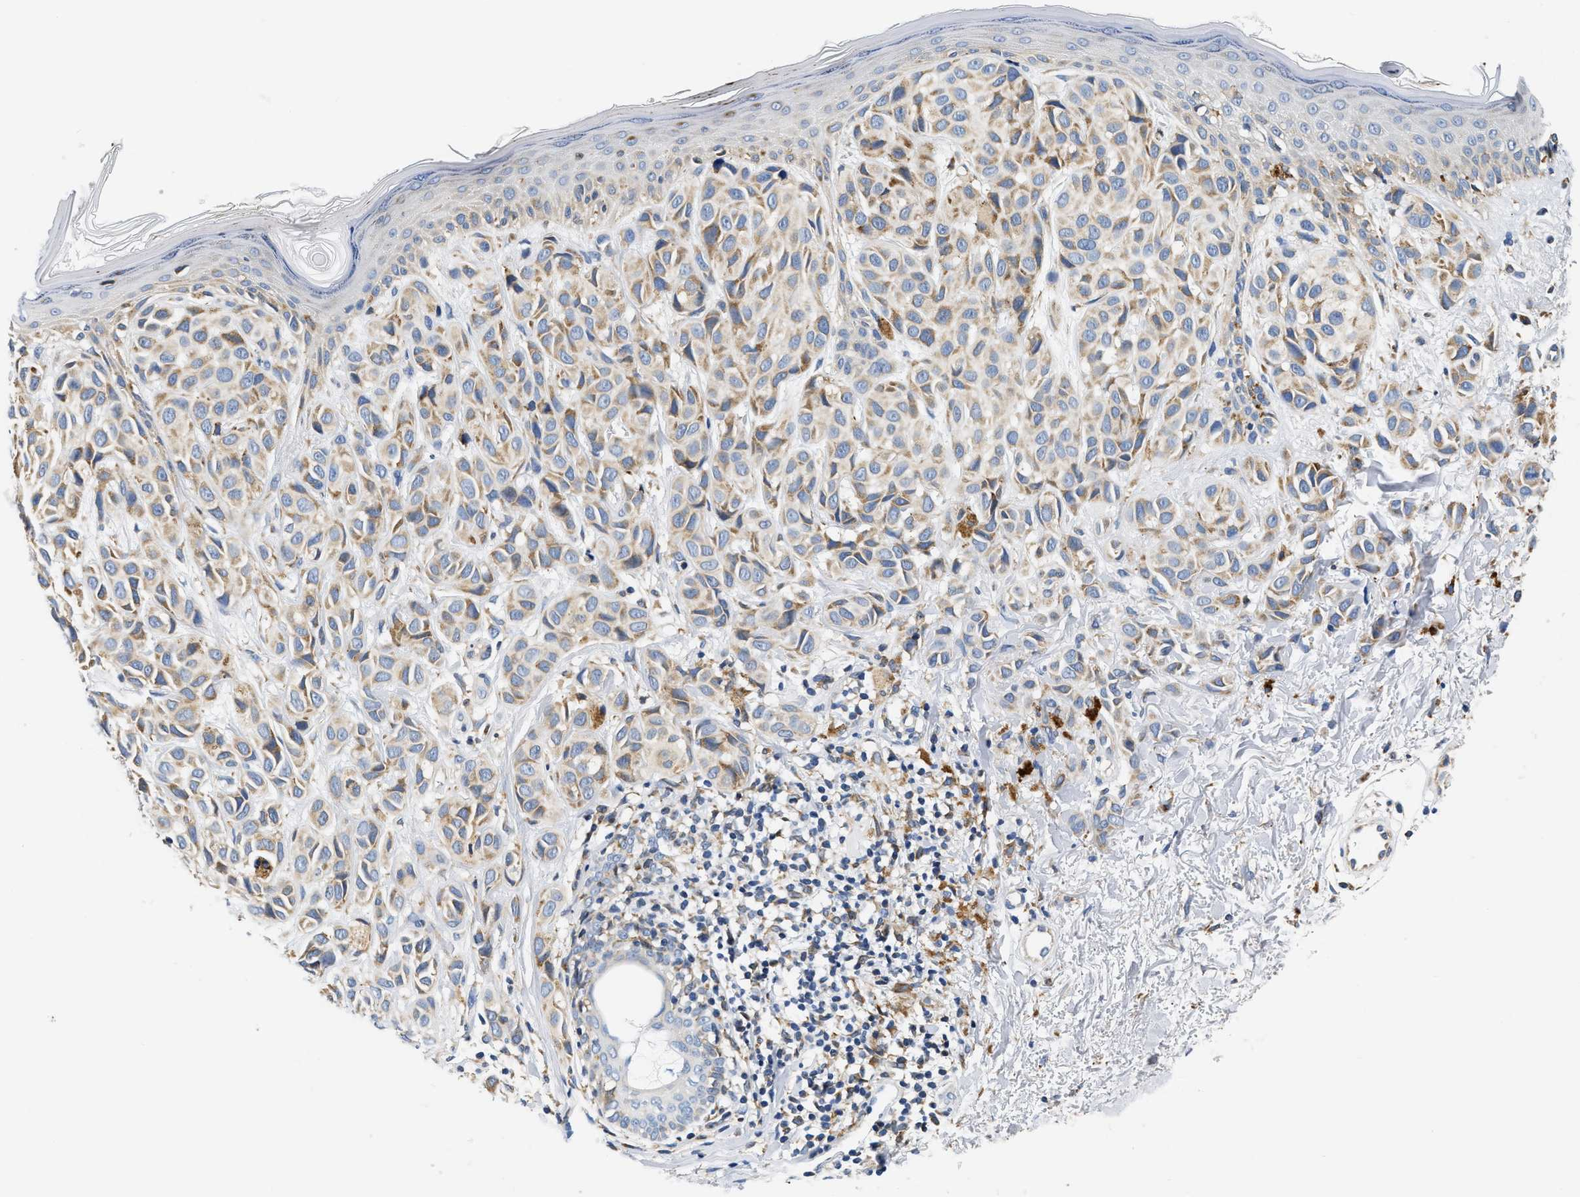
{"staining": {"intensity": "moderate", "quantity": "25%-75%", "location": "cytoplasmic/membranous"}, "tissue": "melanoma", "cell_type": "Tumor cells", "image_type": "cancer", "snomed": [{"axis": "morphology", "description": "Malignant melanoma, NOS"}, {"axis": "topography", "description": "Skin"}], "caption": "An immunohistochemistry histopathology image of tumor tissue is shown. Protein staining in brown highlights moderate cytoplasmic/membranous positivity in malignant melanoma within tumor cells.", "gene": "HDHD3", "patient": {"sex": "female", "age": 58}}